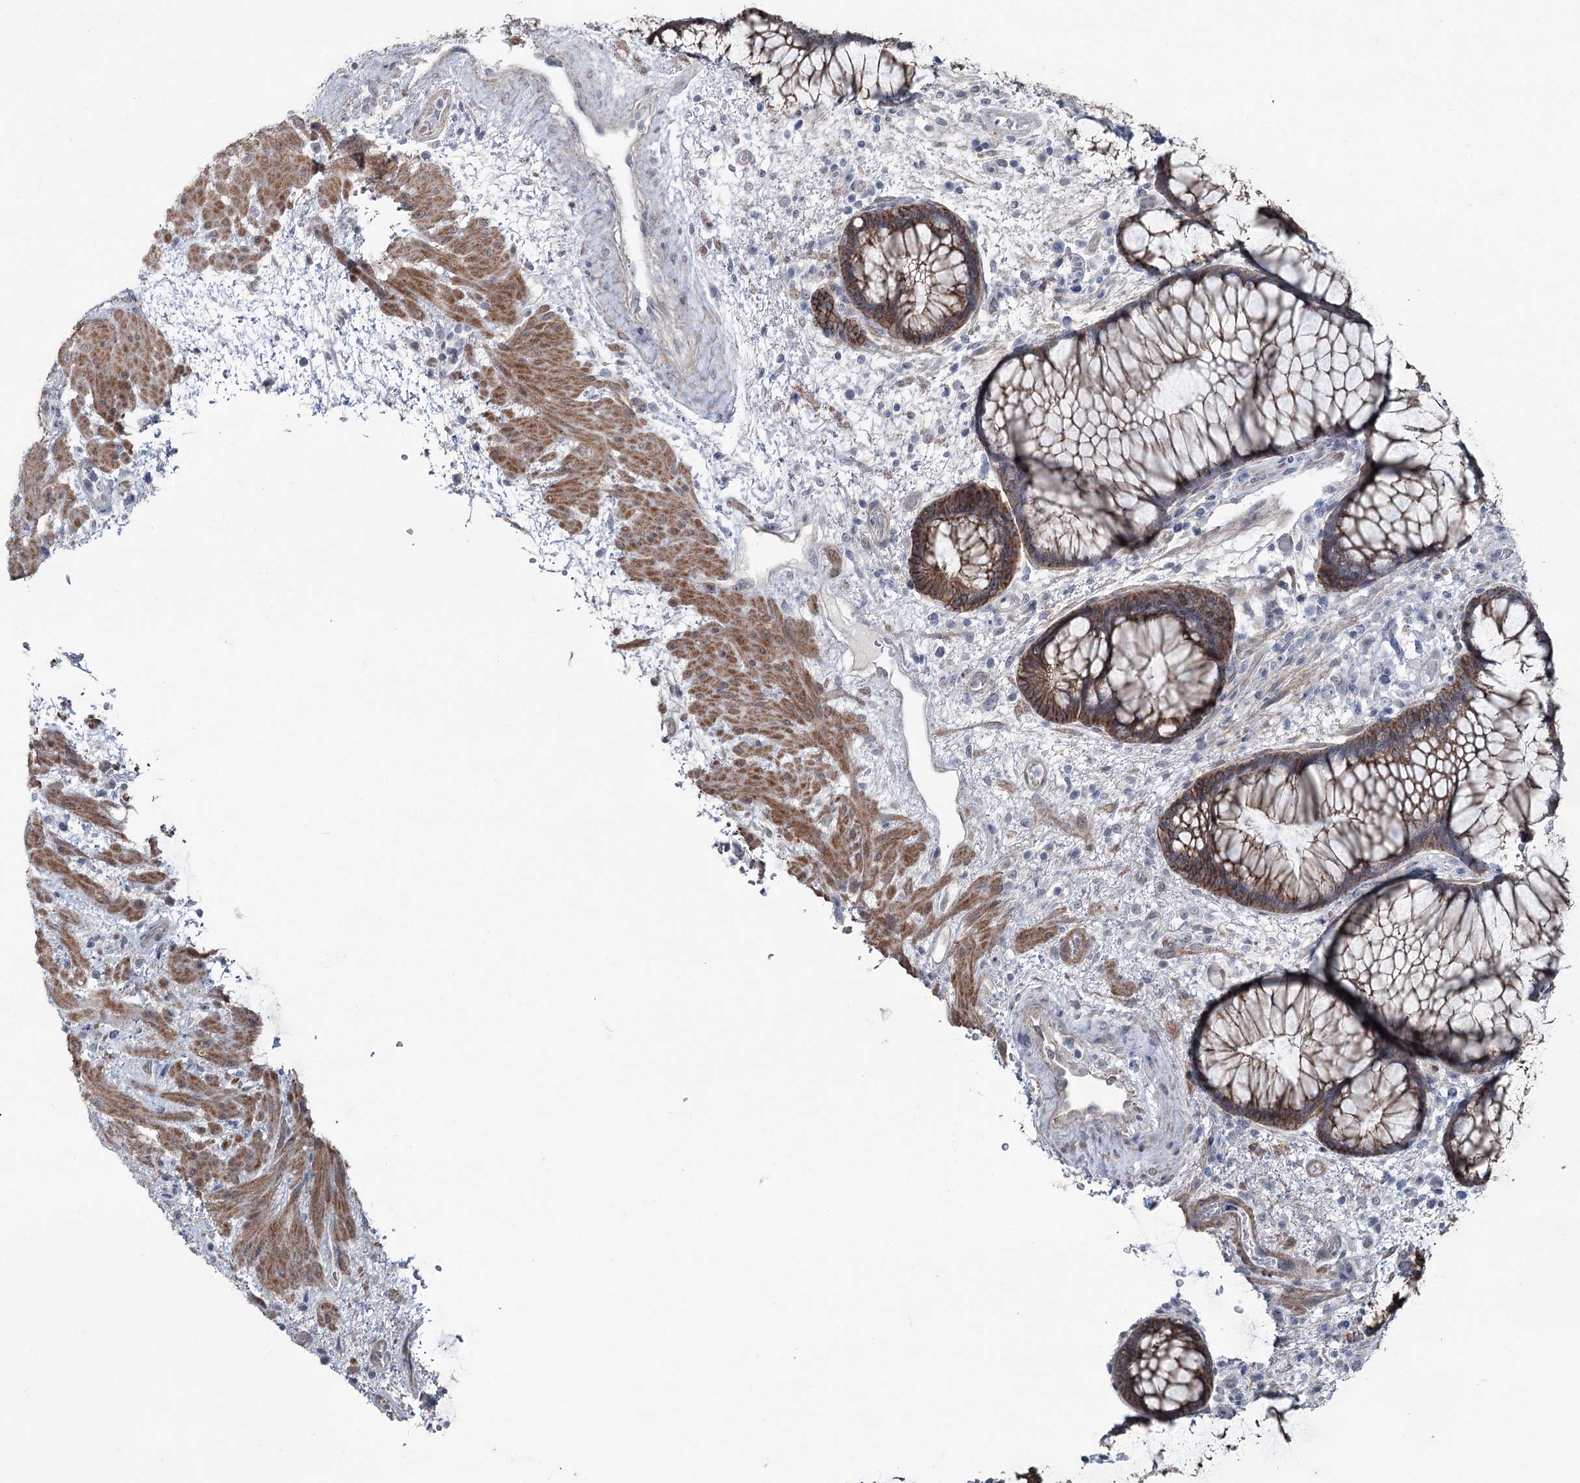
{"staining": {"intensity": "strong", "quantity": ">75%", "location": "cytoplasmic/membranous"}, "tissue": "rectum", "cell_type": "Glandular cells", "image_type": "normal", "snomed": [{"axis": "morphology", "description": "Normal tissue, NOS"}, {"axis": "topography", "description": "Rectum"}], "caption": "Glandular cells display strong cytoplasmic/membranous expression in approximately >75% of cells in unremarkable rectum.", "gene": "FAM120B", "patient": {"sex": "male", "age": 51}}